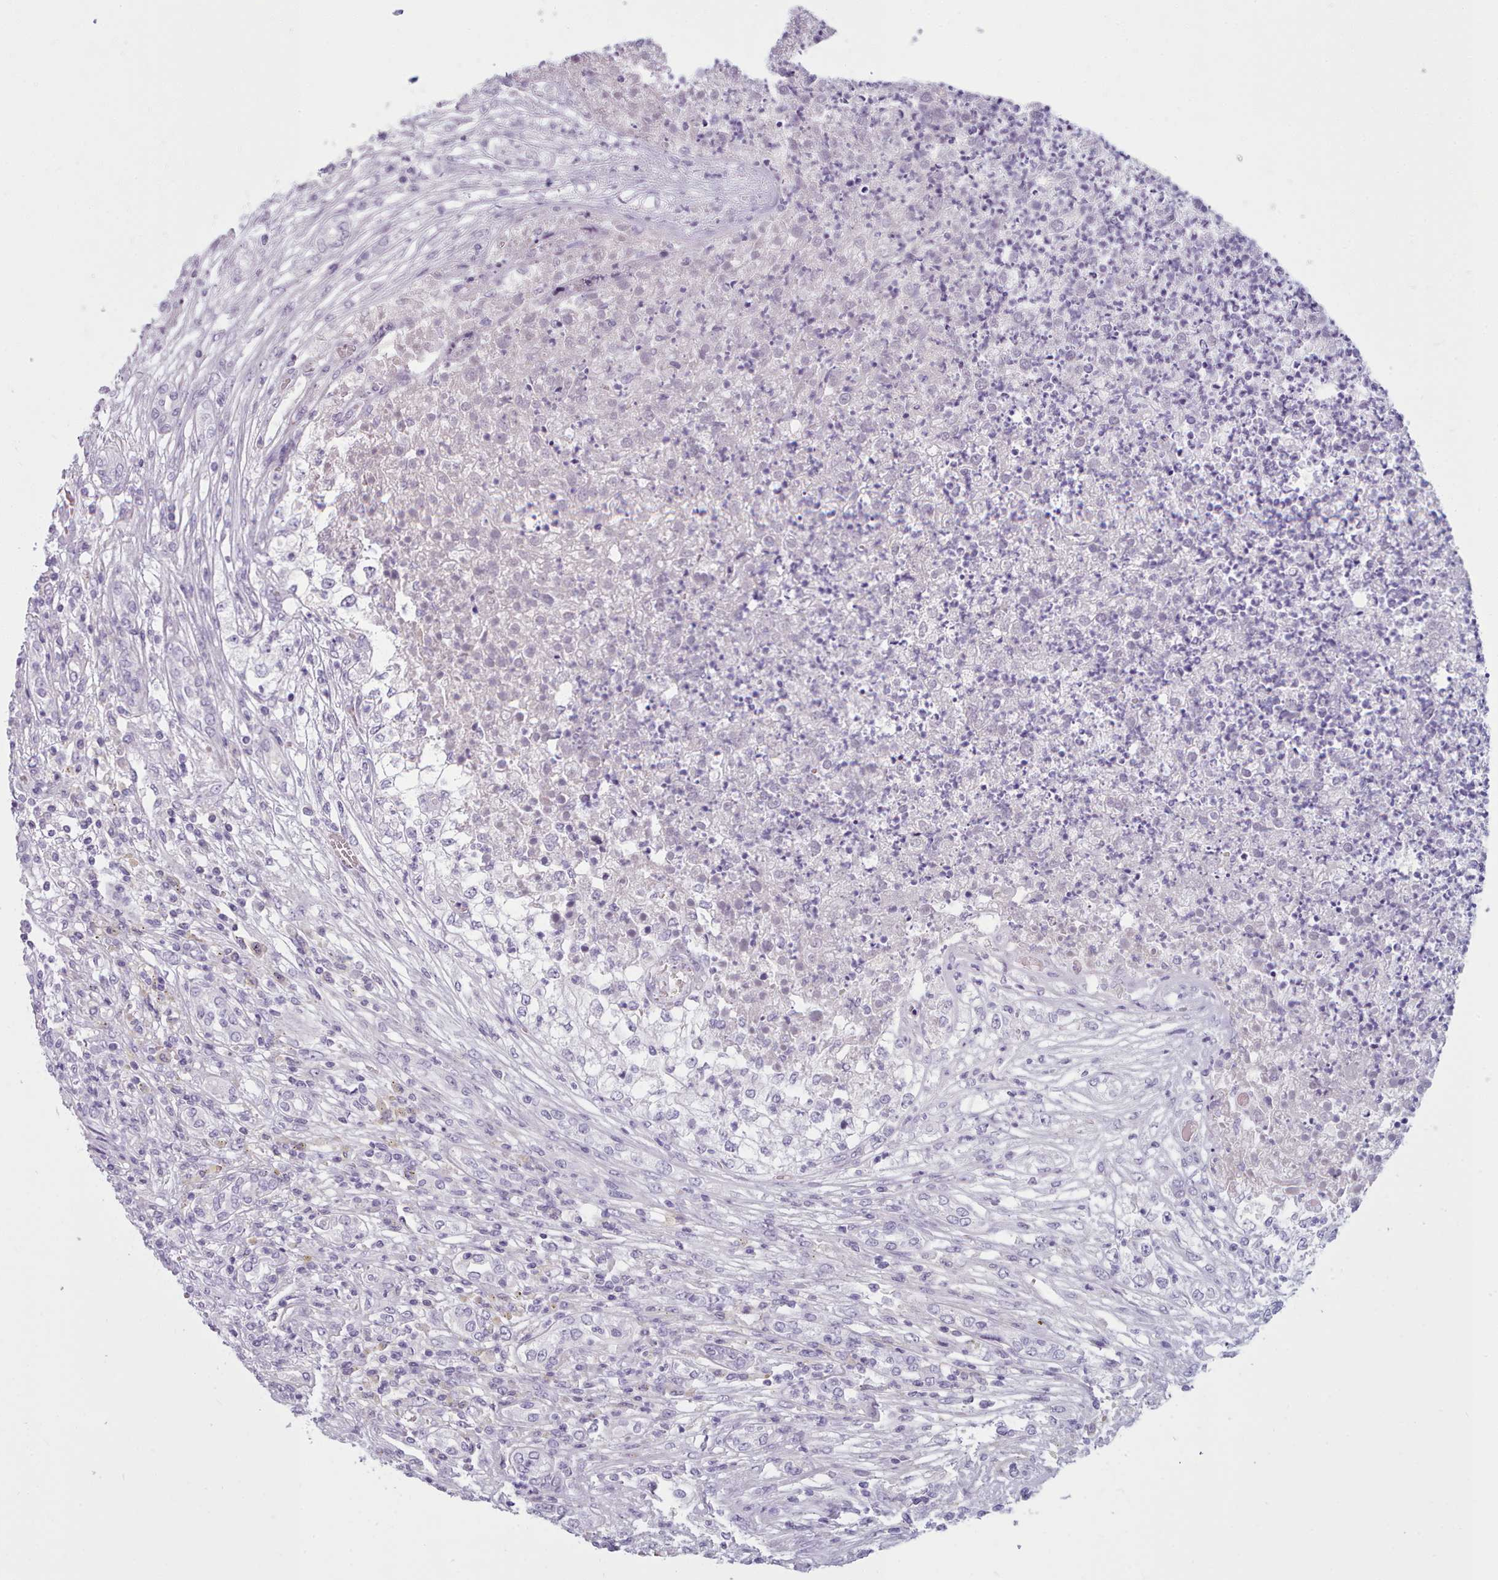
{"staining": {"intensity": "negative", "quantity": "none", "location": "none"}, "tissue": "renal cancer", "cell_type": "Tumor cells", "image_type": "cancer", "snomed": [{"axis": "morphology", "description": "Adenocarcinoma, NOS"}, {"axis": "topography", "description": "Kidney"}], "caption": "This is an immunohistochemistry (IHC) histopathology image of renal cancer (adenocarcinoma). There is no staining in tumor cells.", "gene": "ZNF43", "patient": {"sex": "female", "age": 54}}